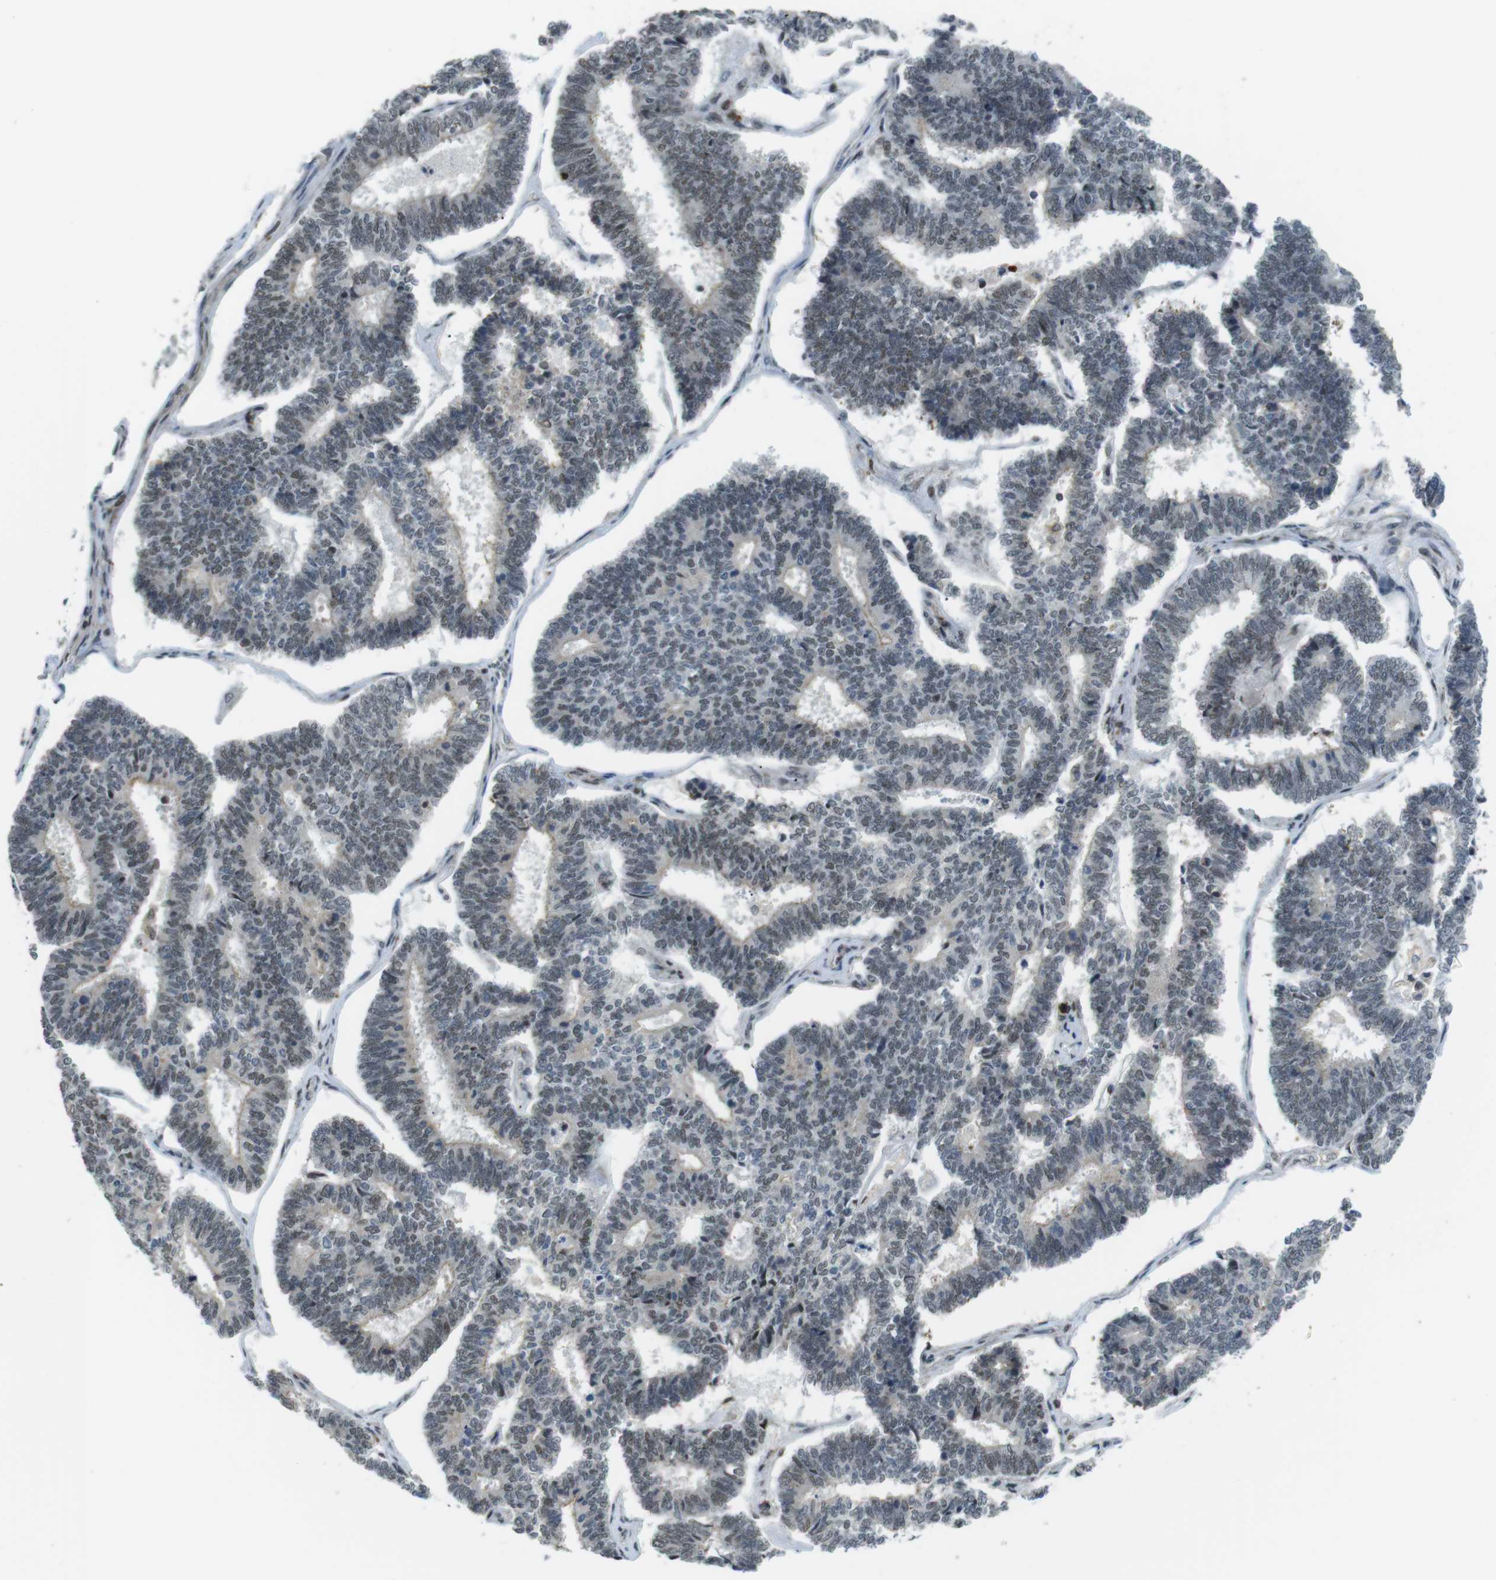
{"staining": {"intensity": "weak", "quantity": "25%-75%", "location": "nuclear"}, "tissue": "endometrial cancer", "cell_type": "Tumor cells", "image_type": "cancer", "snomed": [{"axis": "morphology", "description": "Adenocarcinoma, NOS"}, {"axis": "topography", "description": "Endometrium"}], "caption": "Endometrial cancer was stained to show a protein in brown. There is low levels of weak nuclear expression in approximately 25%-75% of tumor cells.", "gene": "USP7", "patient": {"sex": "female", "age": 70}}